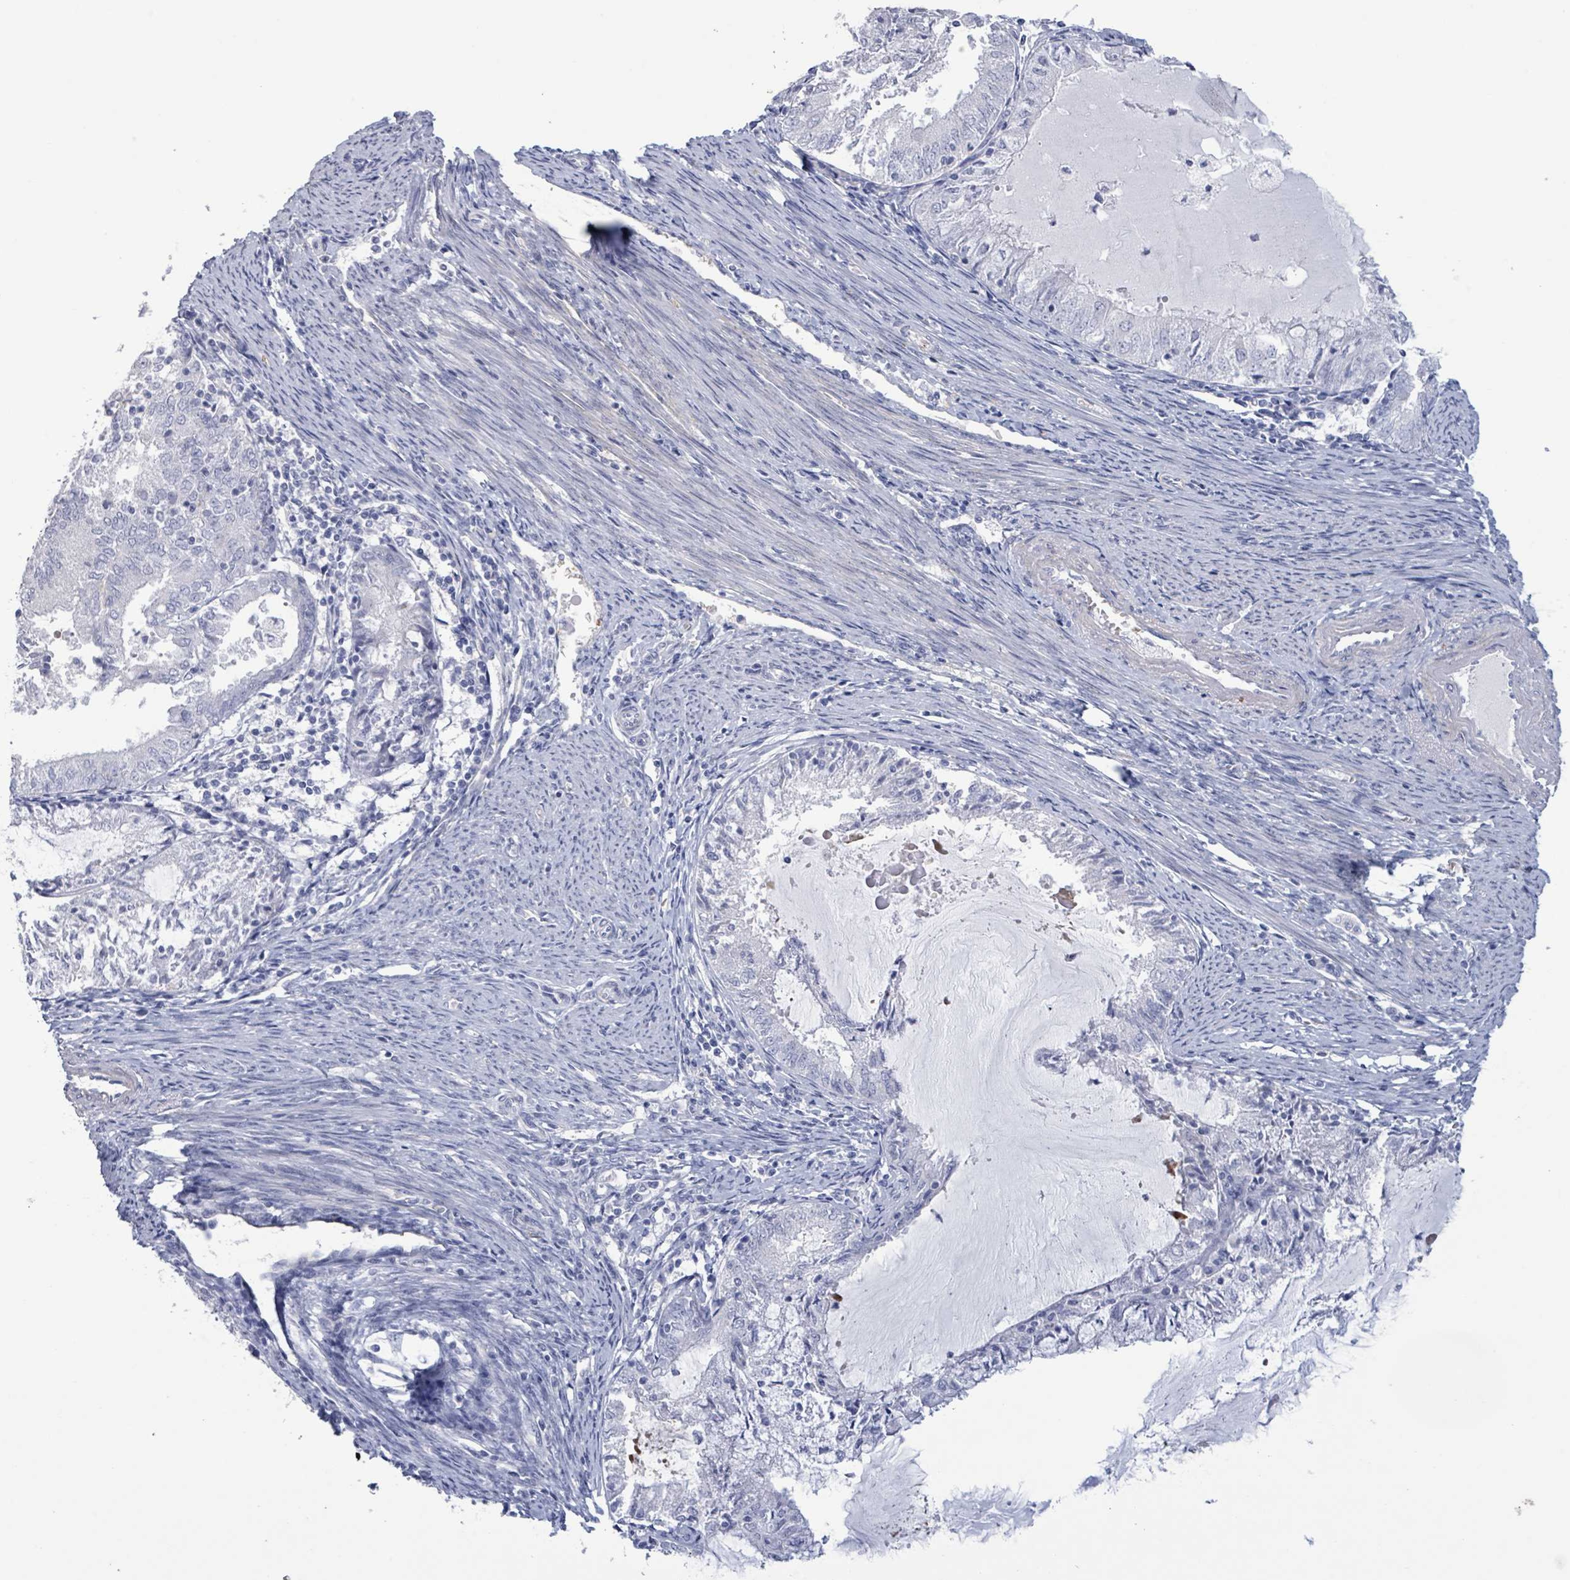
{"staining": {"intensity": "negative", "quantity": "none", "location": "none"}, "tissue": "endometrial cancer", "cell_type": "Tumor cells", "image_type": "cancer", "snomed": [{"axis": "morphology", "description": "Adenocarcinoma, NOS"}, {"axis": "topography", "description": "Endometrium"}], "caption": "Immunohistochemistry (IHC) histopathology image of neoplastic tissue: human endometrial adenocarcinoma stained with DAB shows no significant protein expression in tumor cells.", "gene": "PKLR", "patient": {"sex": "female", "age": 57}}